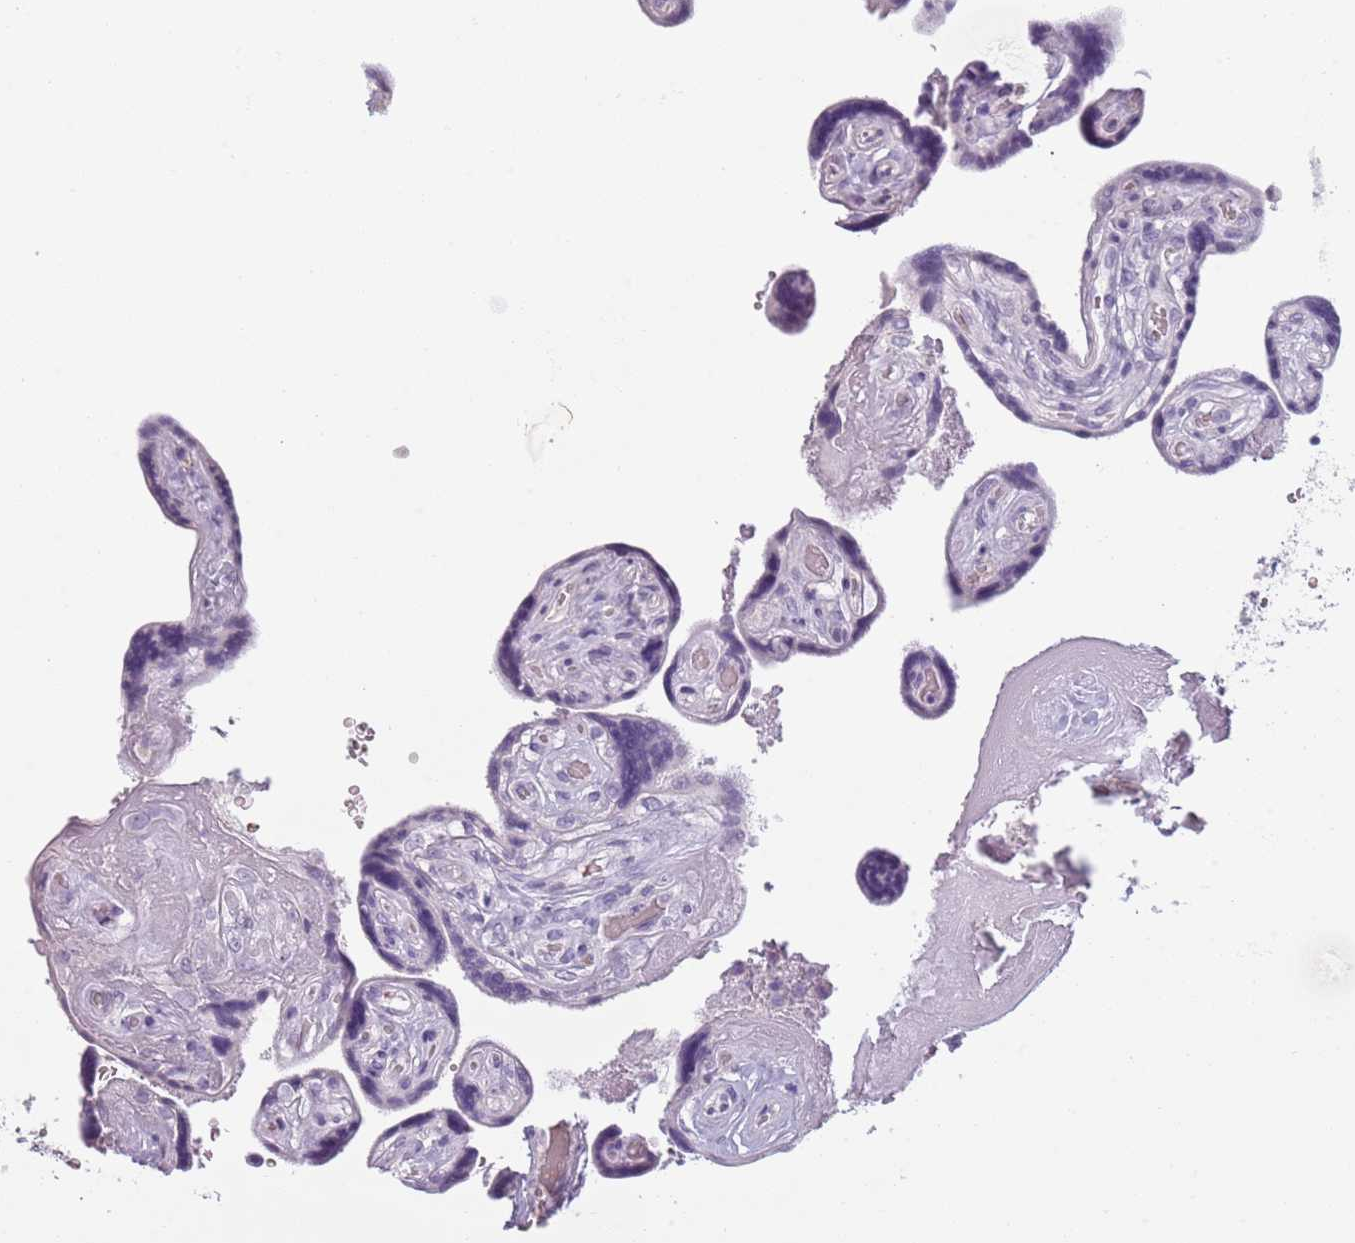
{"staining": {"intensity": "negative", "quantity": "none", "location": "none"}, "tissue": "placenta", "cell_type": "Decidual cells", "image_type": "normal", "snomed": [{"axis": "morphology", "description": "Normal tissue, NOS"}, {"axis": "topography", "description": "Placenta"}], "caption": "IHC image of unremarkable placenta: human placenta stained with DAB shows no significant protein positivity in decidual cells.", "gene": "PIEZO1", "patient": {"sex": "female", "age": 32}}